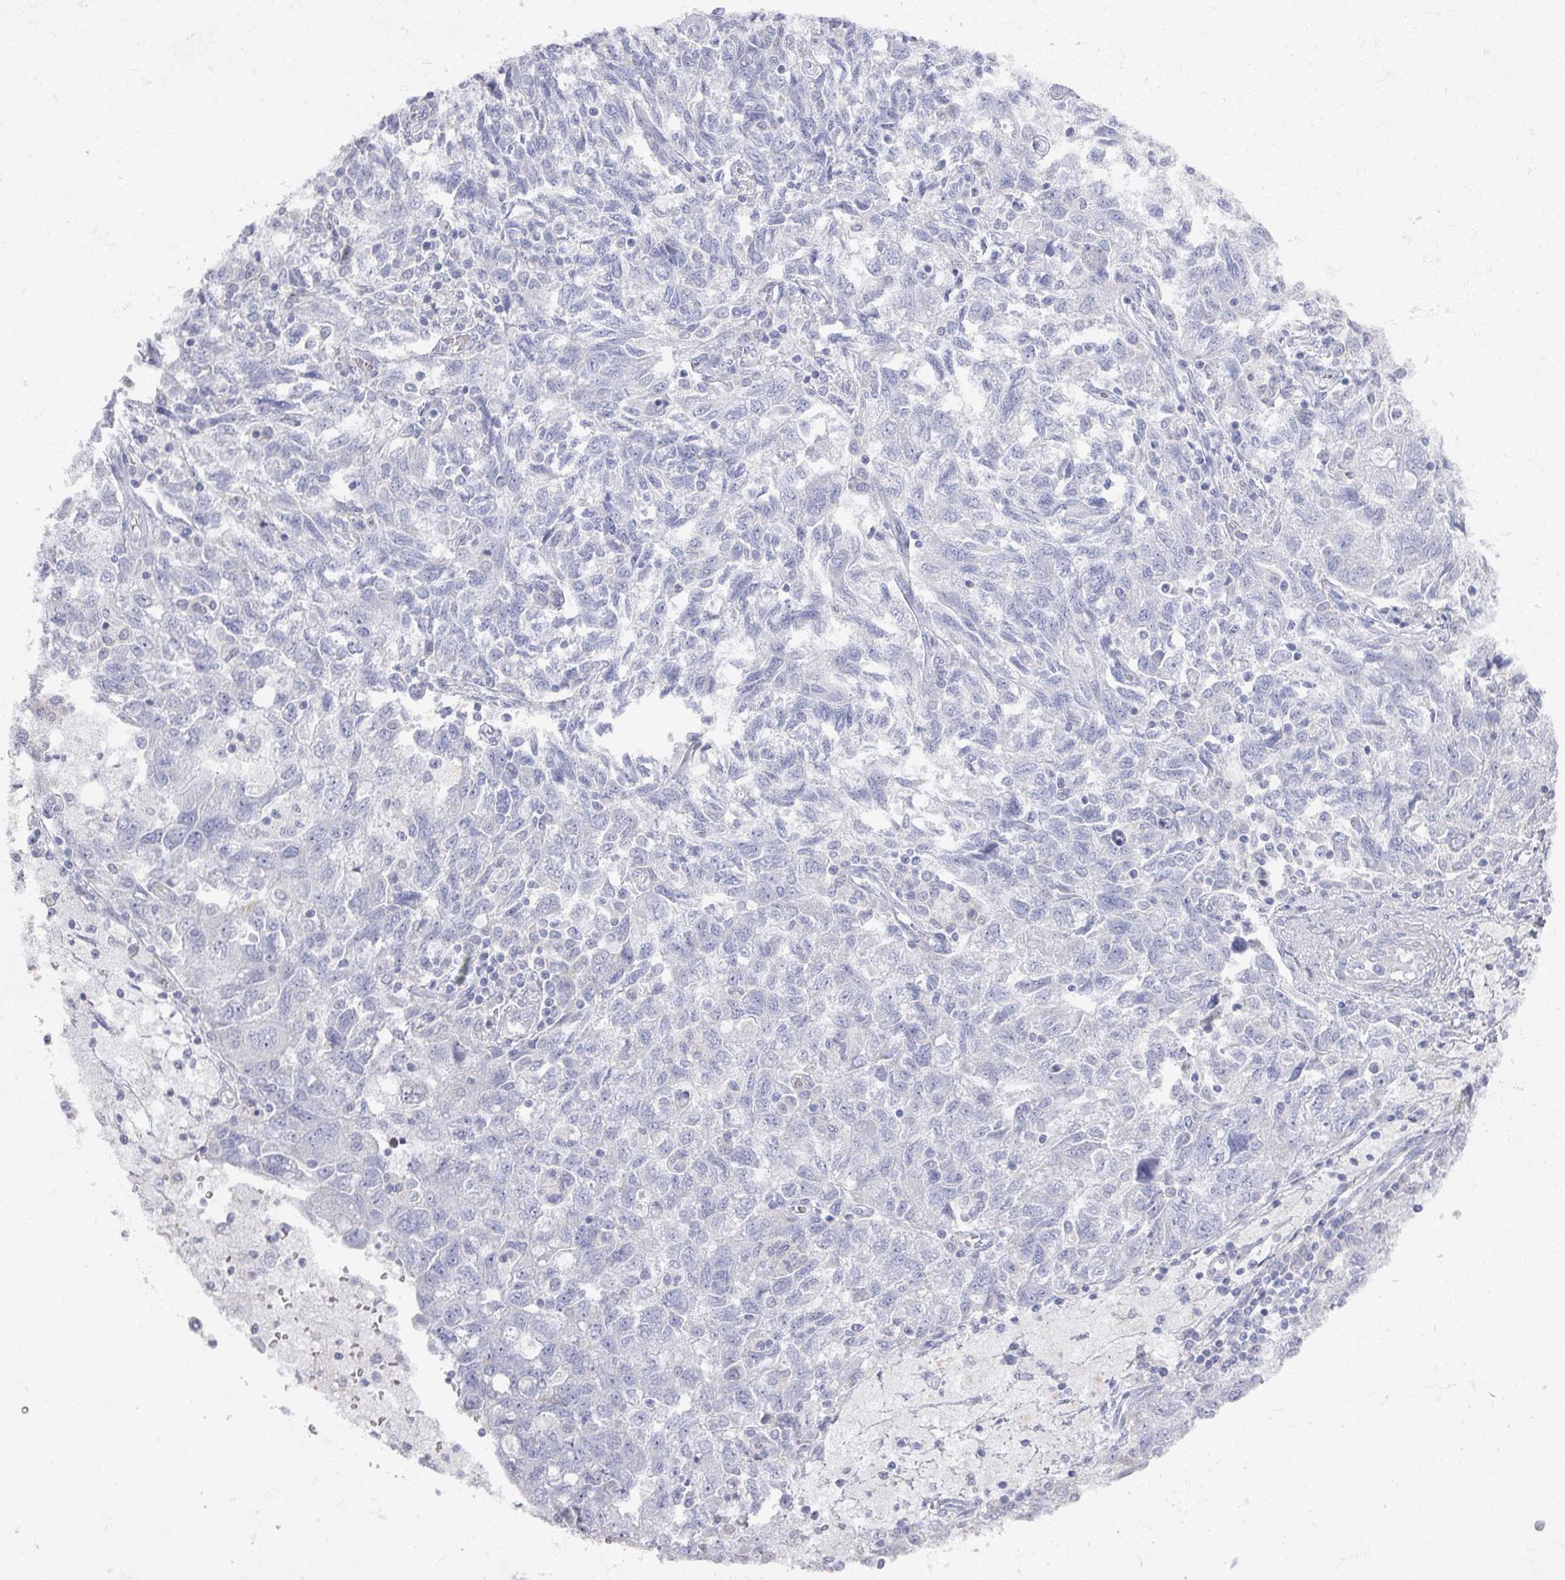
{"staining": {"intensity": "negative", "quantity": "none", "location": "none"}, "tissue": "ovarian cancer", "cell_type": "Tumor cells", "image_type": "cancer", "snomed": [{"axis": "morphology", "description": "Carcinoma, NOS"}, {"axis": "morphology", "description": "Cystadenocarcinoma, serous, NOS"}, {"axis": "topography", "description": "Ovary"}], "caption": "The immunohistochemistry (IHC) photomicrograph has no significant expression in tumor cells of ovarian cancer (carcinoma) tissue. (Stains: DAB (3,3'-diaminobenzidine) IHC with hematoxylin counter stain, Microscopy: brightfield microscopy at high magnification).", "gene": "OMG", "patient": {"sex": "female", "age": 69}}